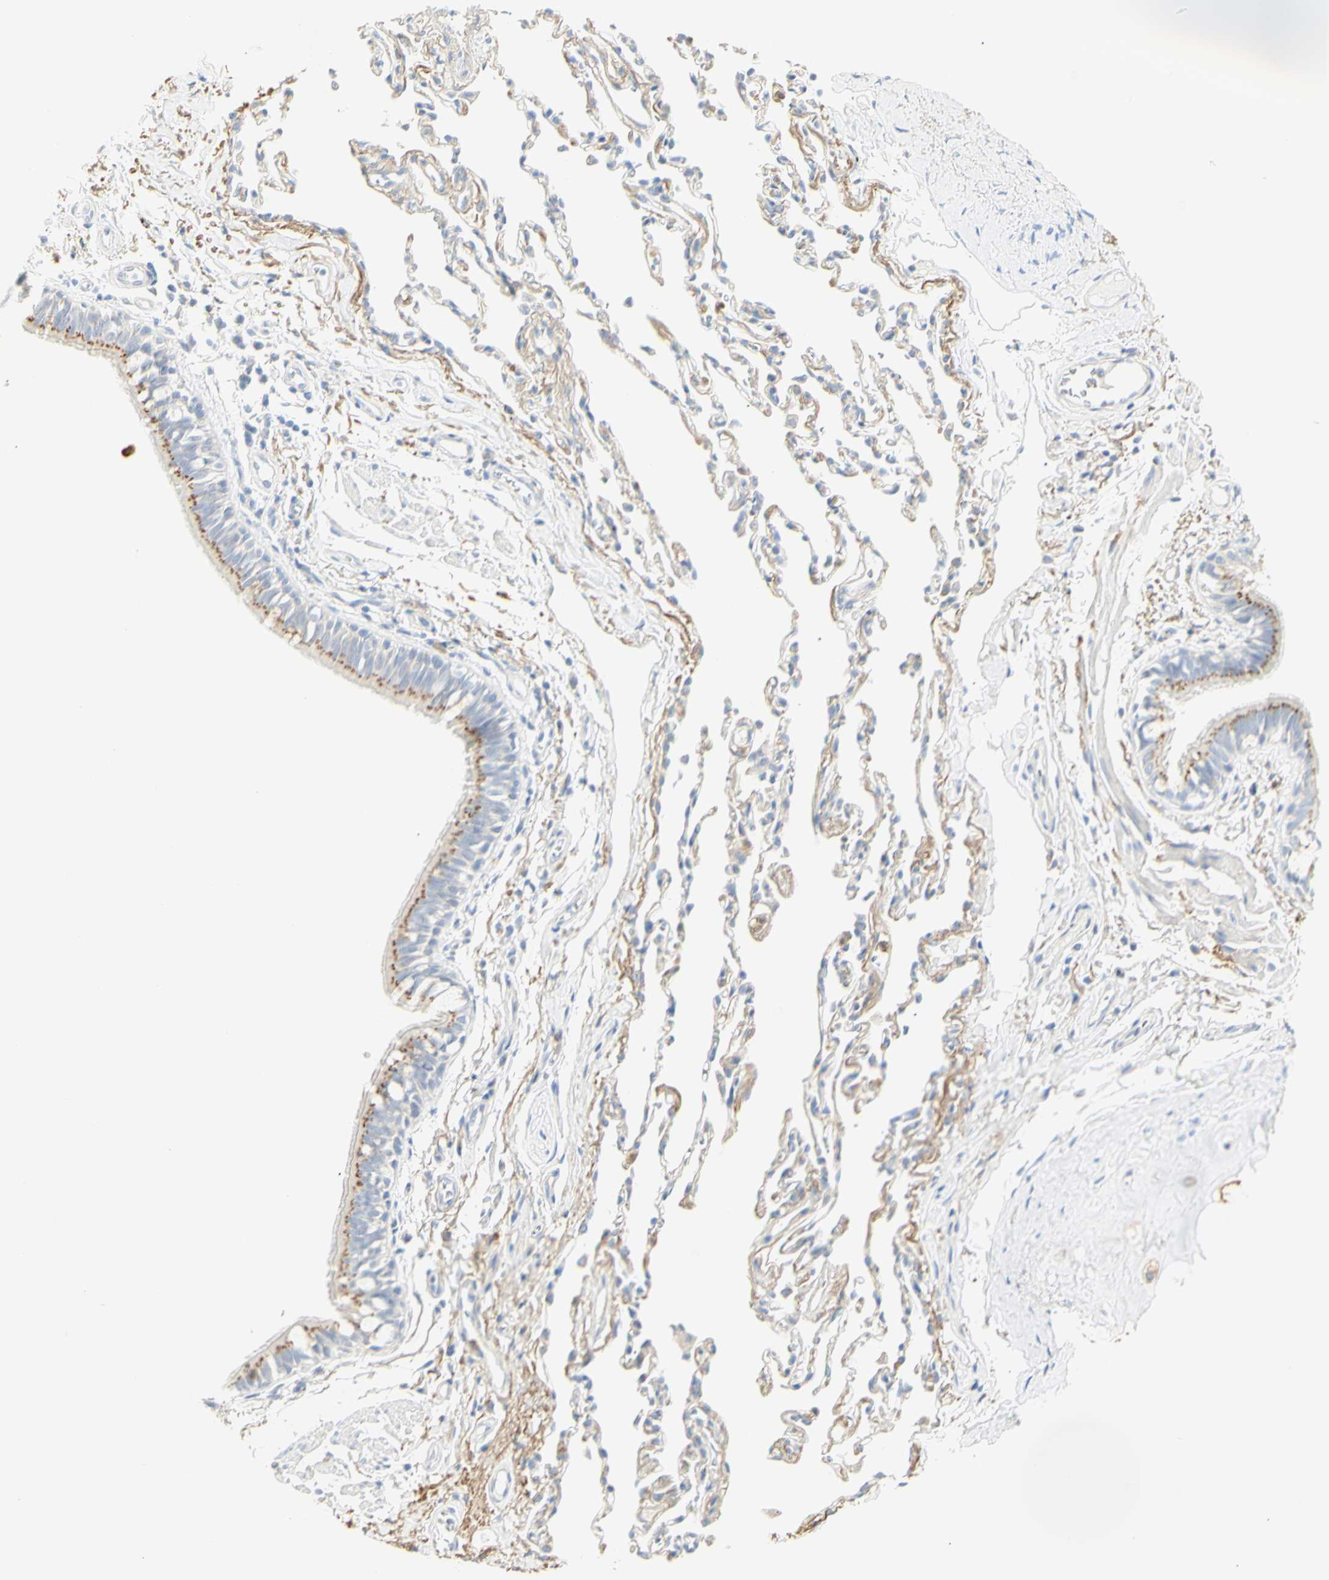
{"staining": {"intensity": "moderate", "quantity": ">75%", "location": "cytoplasmic/membranous"}, "tissue": "bronchus", "cell_type": "Respiratory epithelial cells", "image_type": "normal", "snomed": [{"axis": "morphology", "description": "Normal tissue, NOS"}, {"axis": "topography", "description": "Bronchus"}, {"axis": "topography", "description": "Lung"}], "caption": "Human bronchus stained for a protein (brown) demonstrates moderate cytoplasmic/membranous positive positivity in approximately >75% of respiratory epithelial cells.", "gene": "B4GALNT3", "patient": {"sex": "male", "age": 64}}